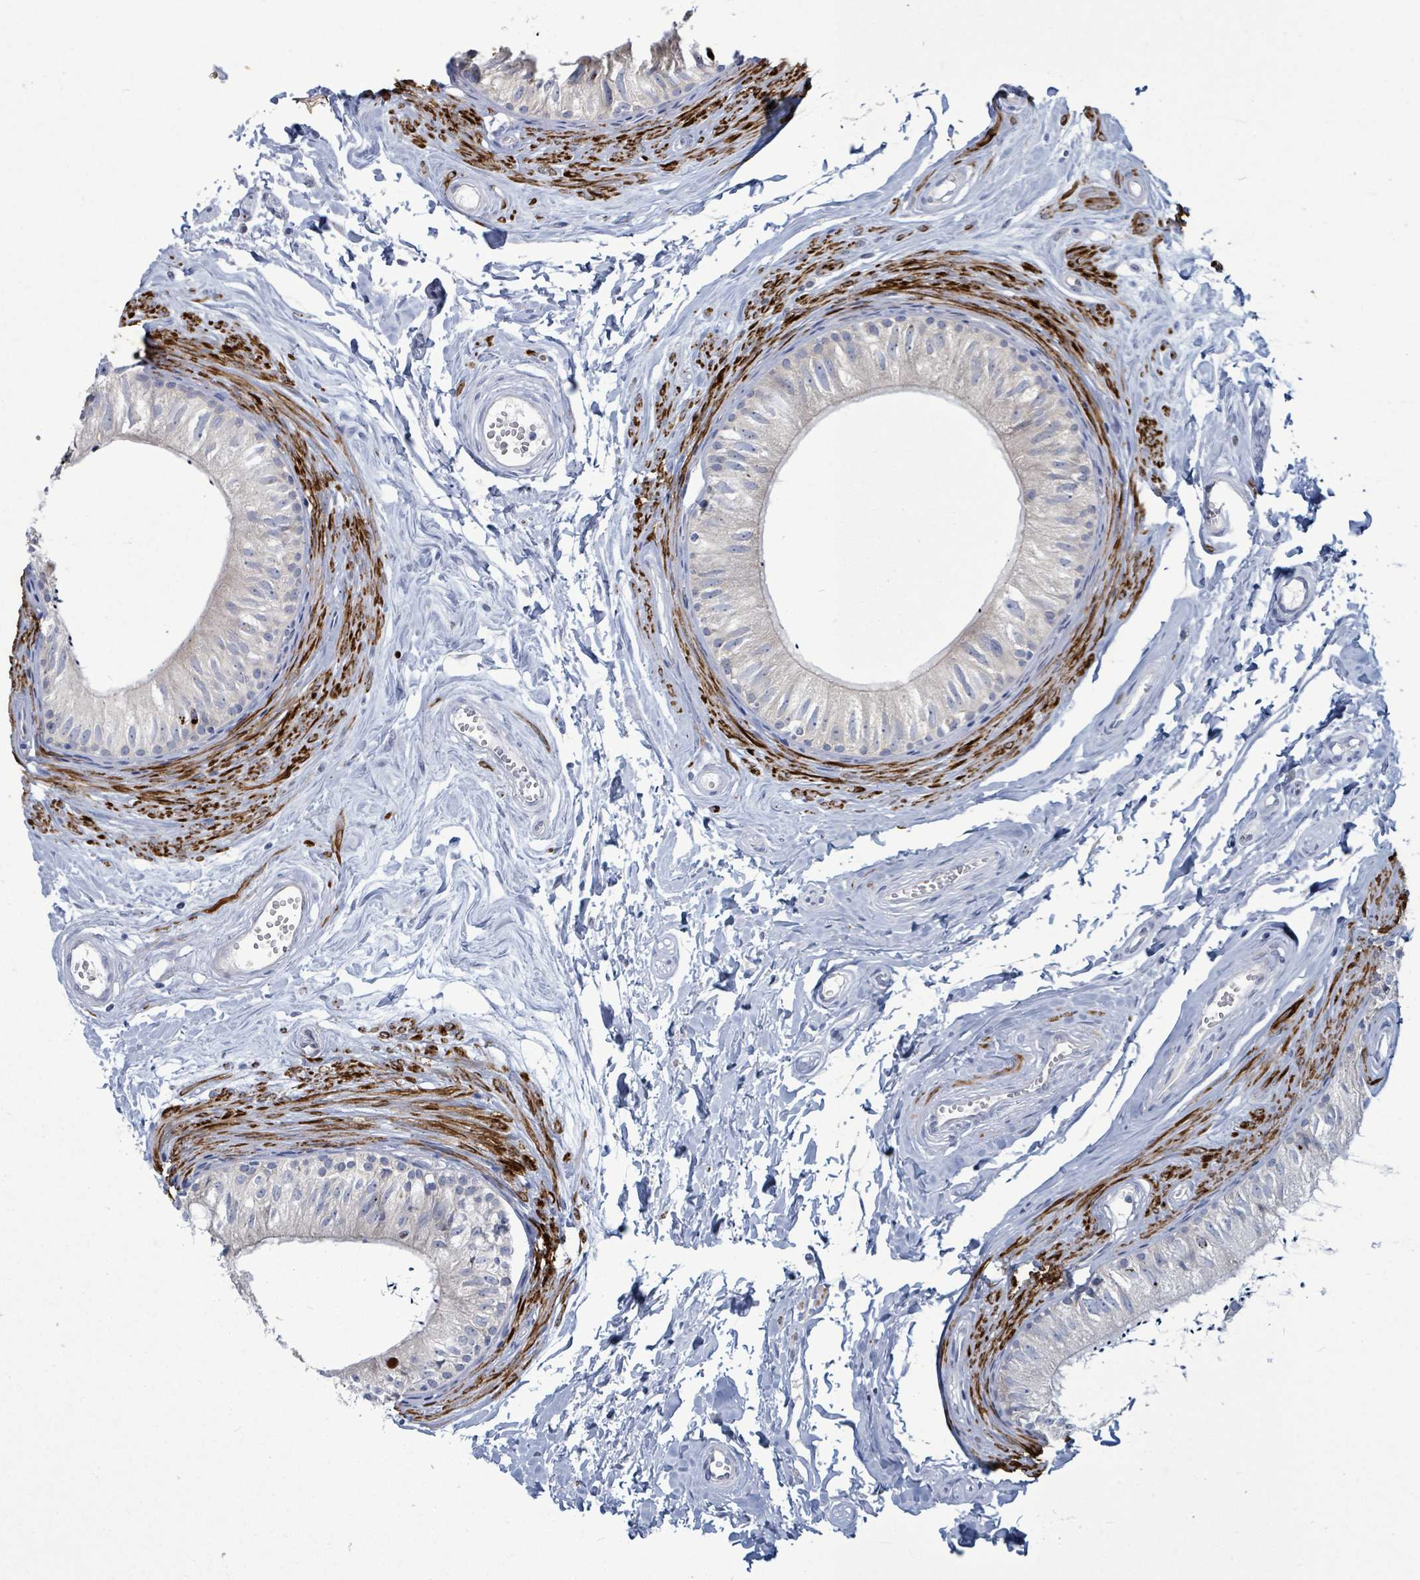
{"staining": {"intensity": "negative", "quantity": "none", "location": "none"}, "tissue": "epididymis", "cell_type": "Glandular cells", "image_type": "normal", "snomed": [{"axis": "morphology", "description": "Normal tissue, NOS"}, {"axis": "topography", "description": "Epididymis"}], "caption": "Image shows no significant protein positivity in glandular cells of unremarkable epididymis. (DAB IHC, high magnification).", "gene": "SIRPB1", "patient": {"sex": "male", "age": 56}}